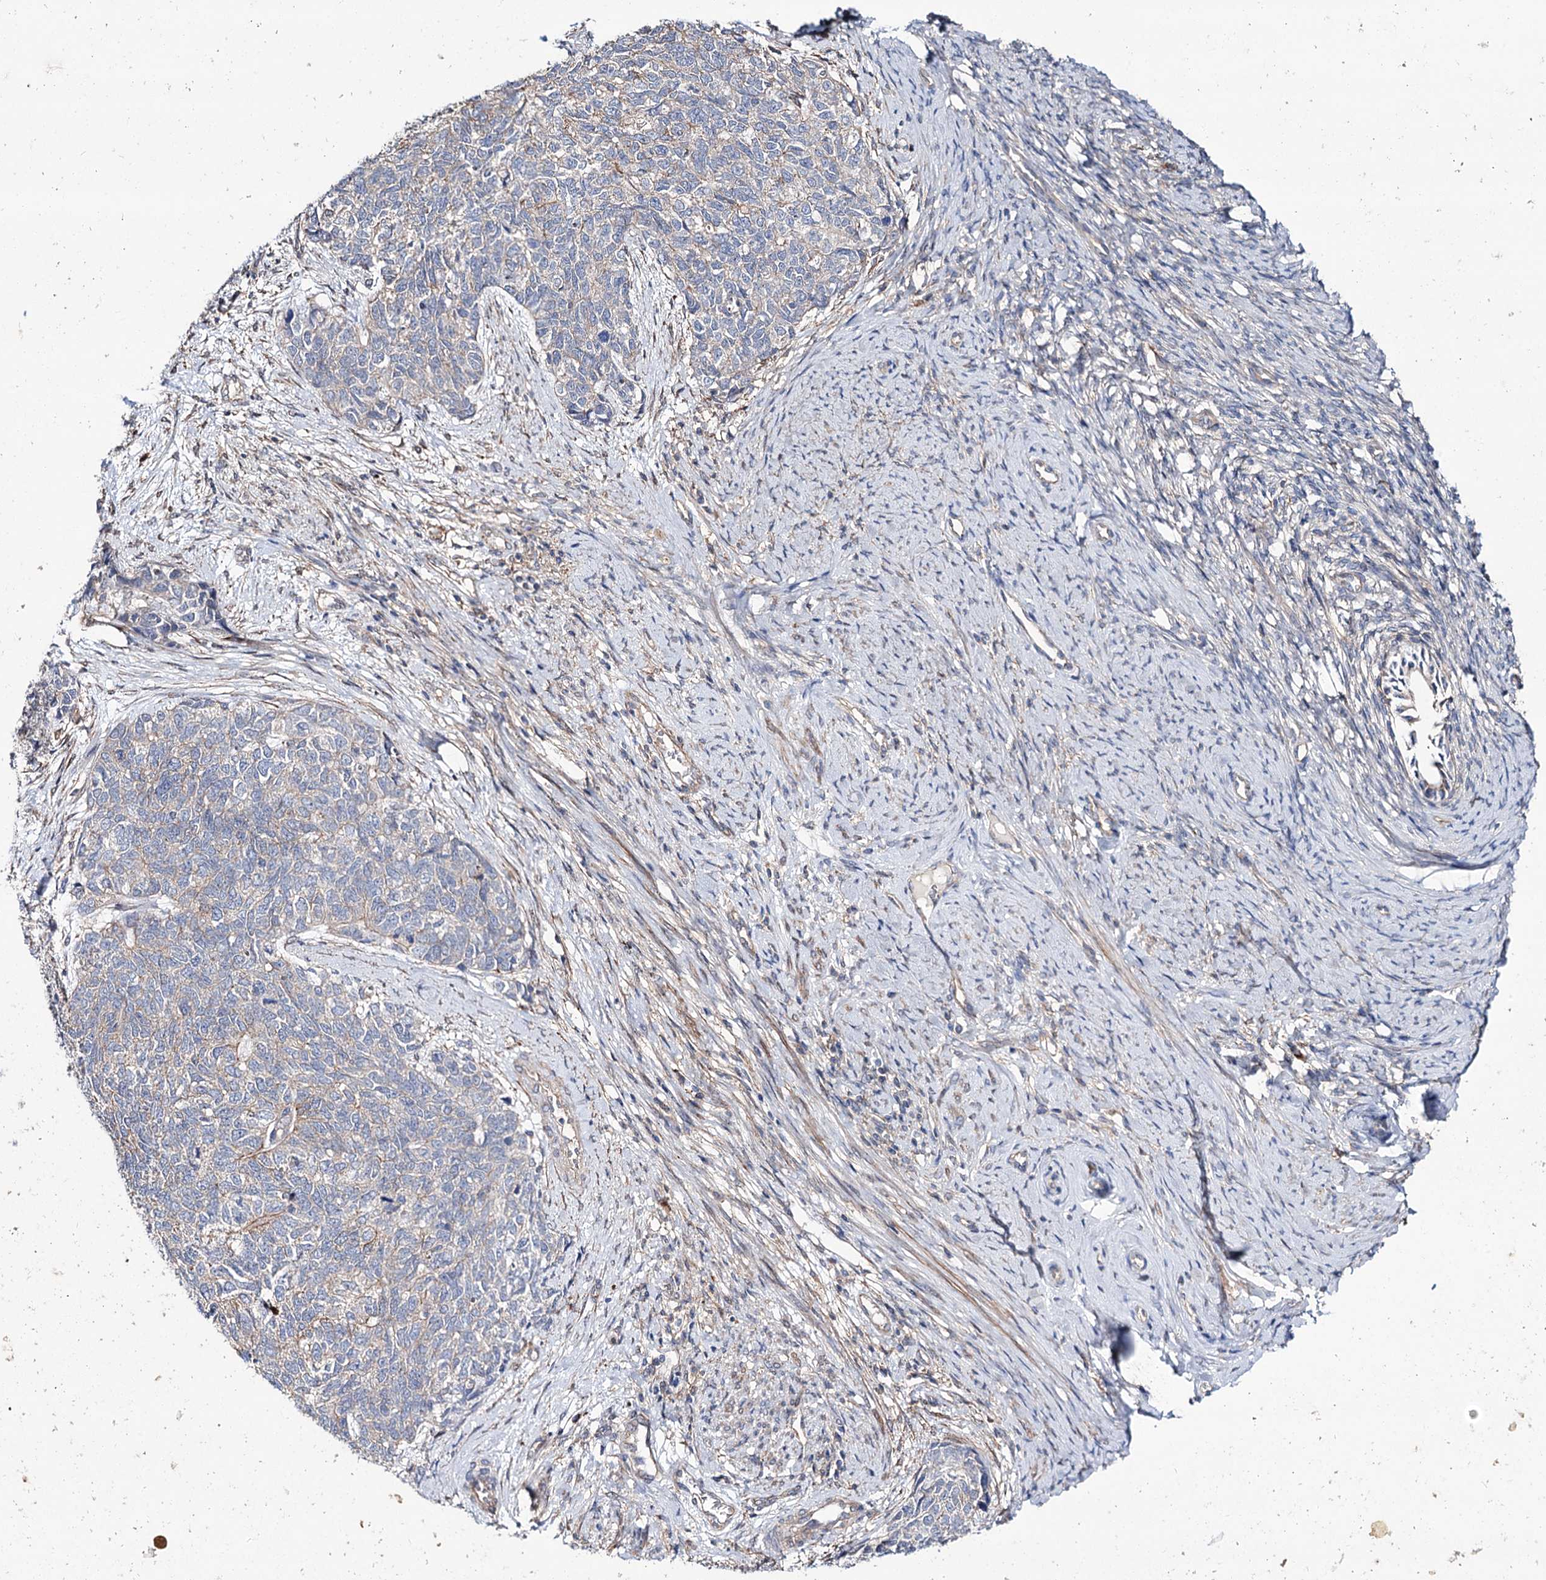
{"staining": {"intensity": "negative", "quantity": "none", "location": "none"}, "tissue": "cervical cancer", "cell_type": "Tumor cells", "image_type": "cancer", "snomed": [{"axis": "morphology", "description": "Squamous cell carcinoma, NOS"}, {"axis": "topography", "description": "Cervix"}], "caption": "DAB immunohistochemical staining of cervical squamous cell carcinoma displays no significant expression in tumor cells.", "gene": "SEC24A", "patient": {"sex": "female", "age": 63}}